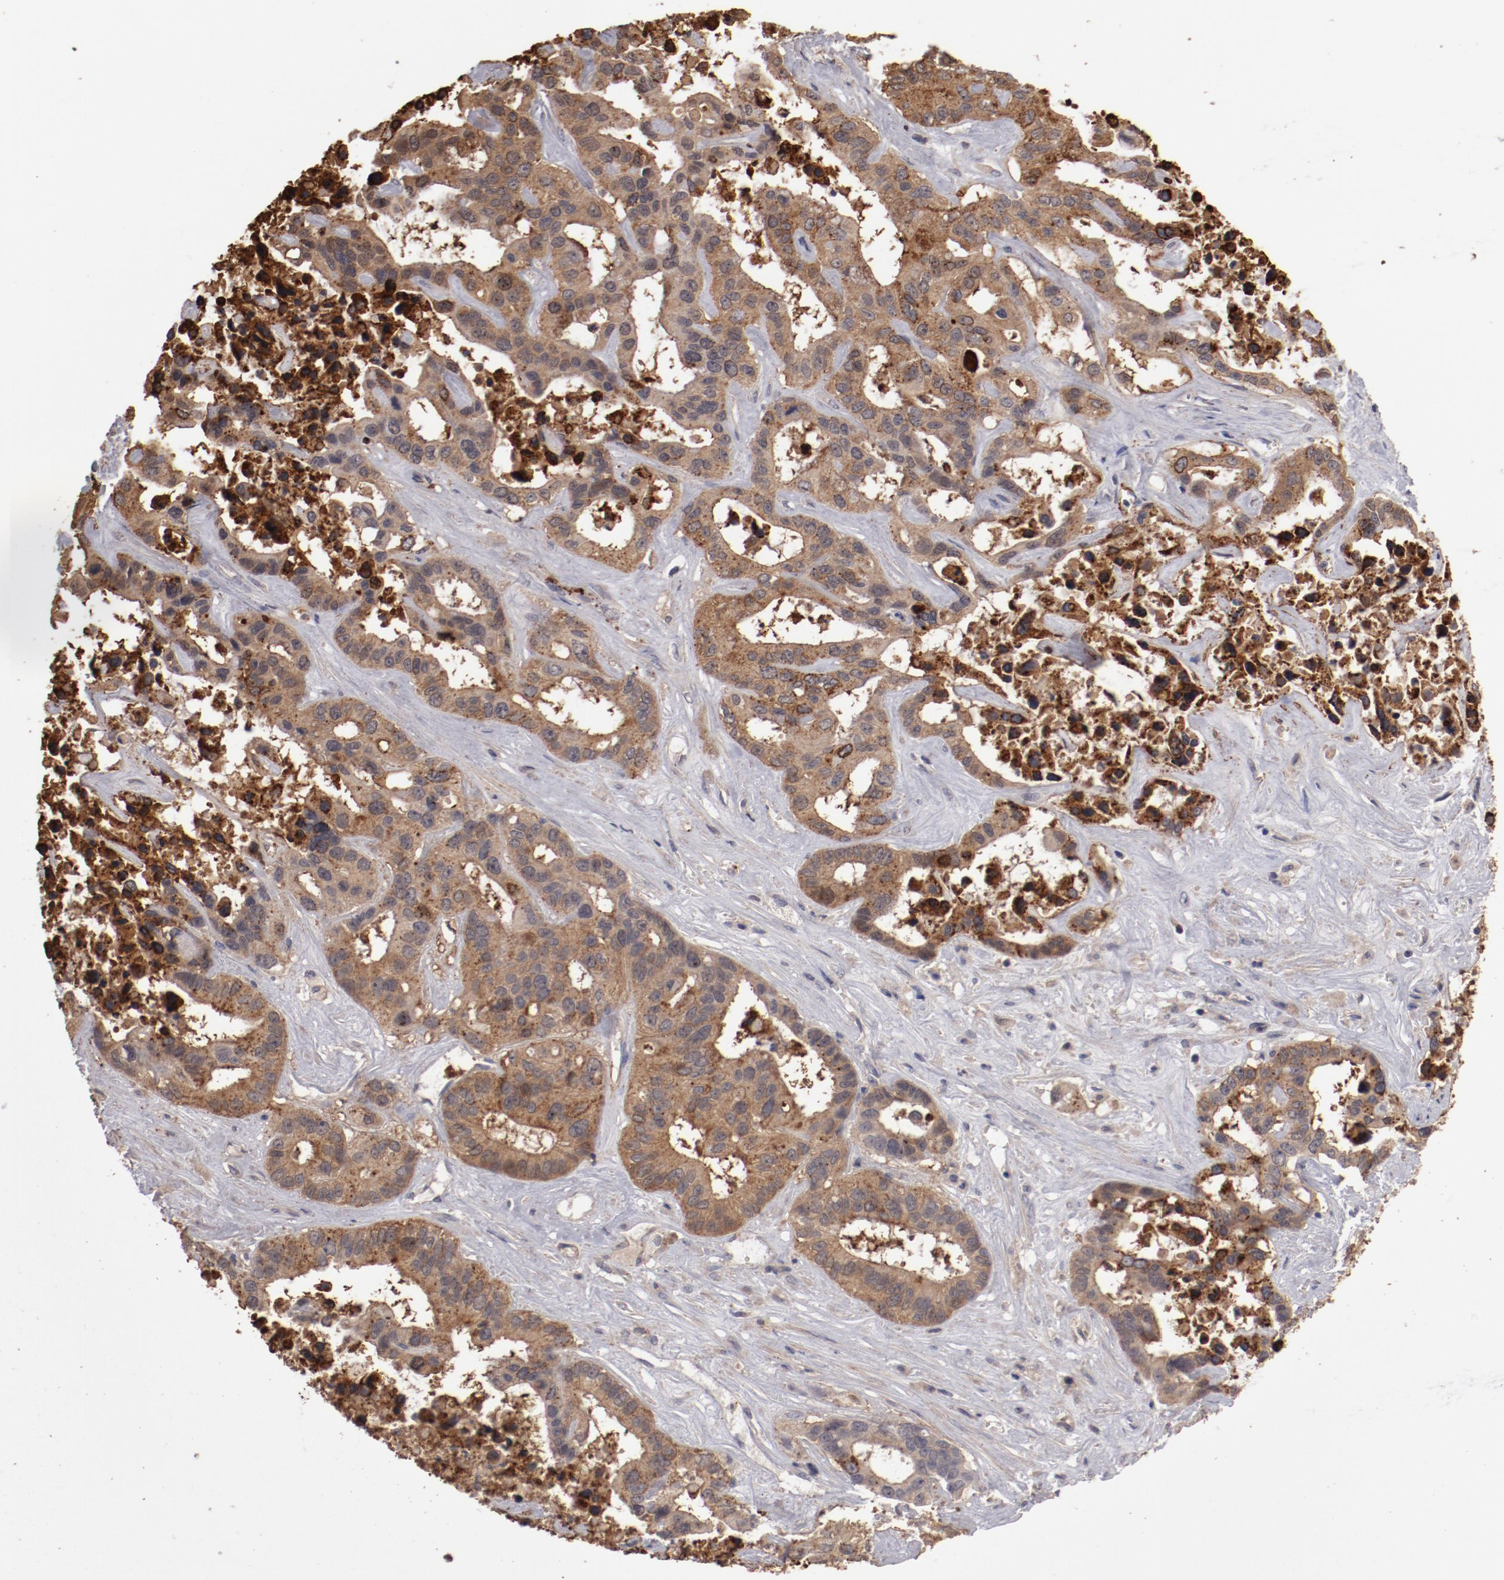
{"staining": {"intensity": "strong", "quantity": ">75%", "location": "cytoplasmic/membranous"}, "tissue": "liver cancer", "cell_type": "Tumor cells", "image_type": "cancer", "snomed": [{"axis": "morphology", "description": "Cholangiocarcinoma"}, {"axis": "topography", "description": "Liver"}], "caption": "Cholangiocarcinoma (liver) tissue shows strong cytoplasmic/membranous expression in approximately >75% of tumor cells, visualized by immunohistochemistry. The protein is stained brown, and the nuclei are stained in blue (DAB IHC with brightfield microscopy, high magnification).", "gene": "LRRC75B", "patient": {"sex": "female", "age": 65}}